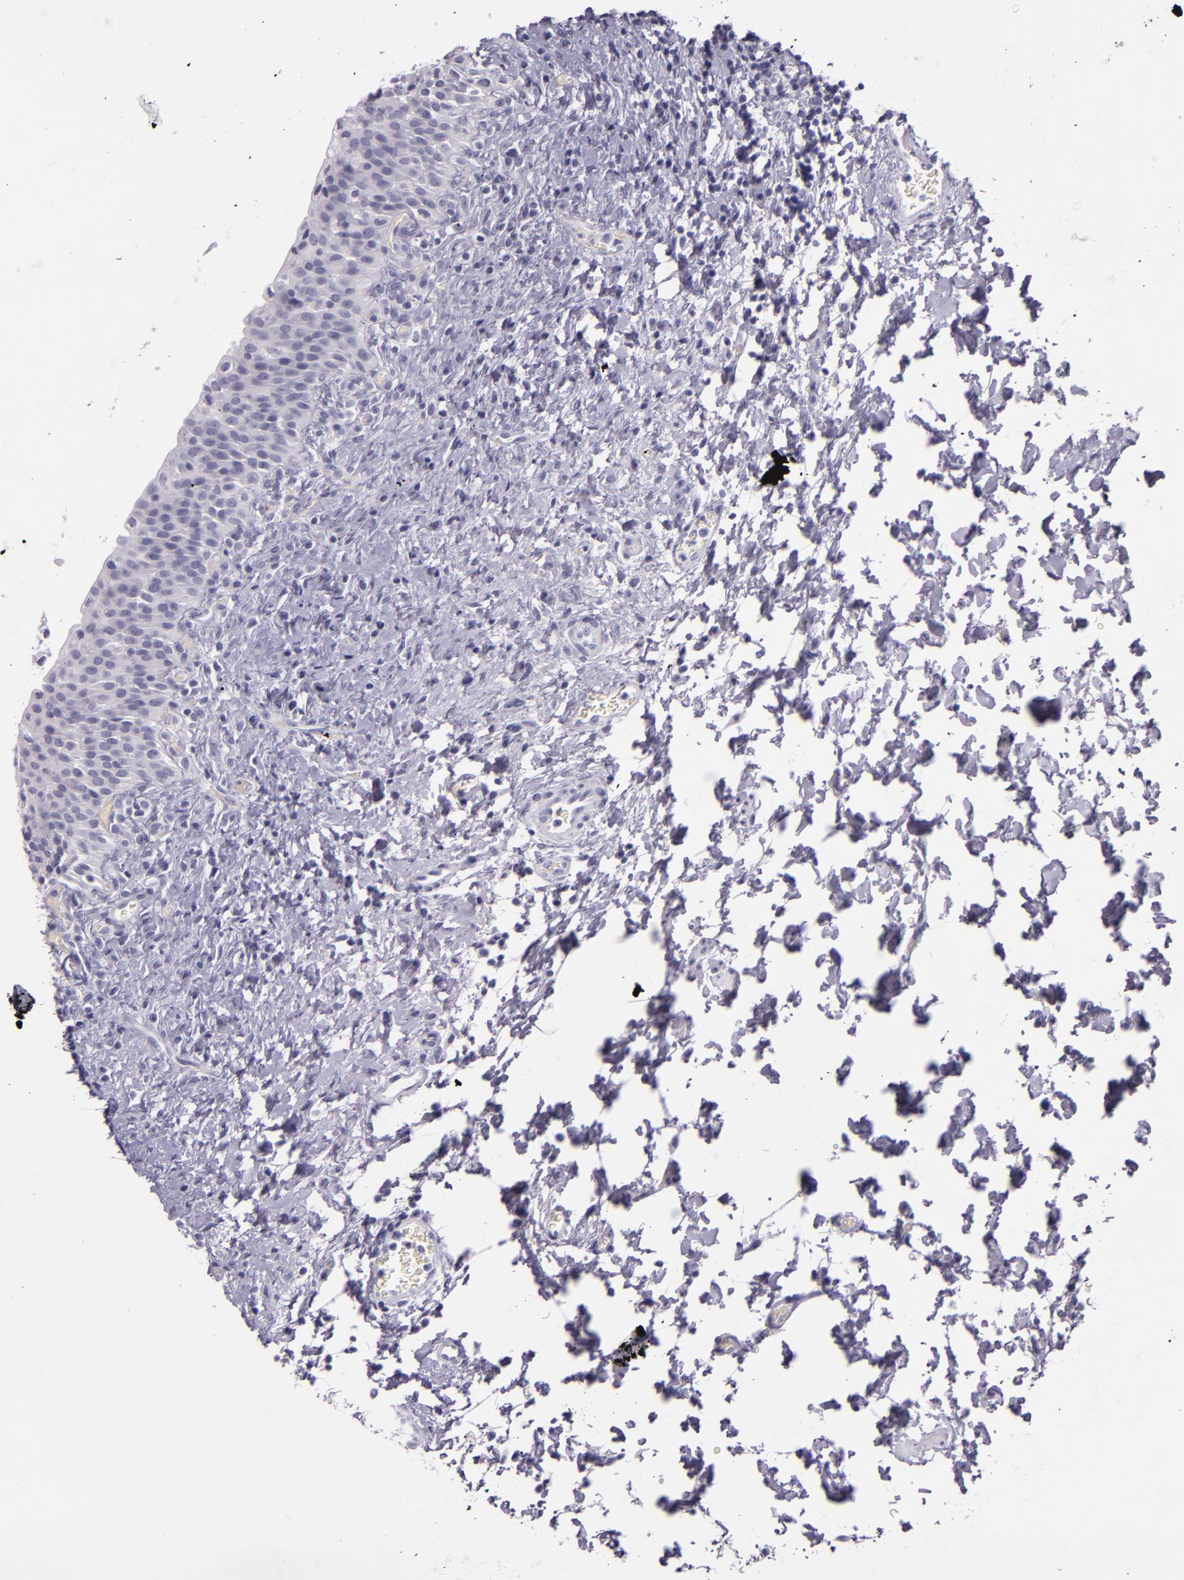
{"staining": {"intensity": "negative", "quantity": "none", "location": "none"}, "tissue": "urinary bladder", "cell_type": "Urothelial cells", "image_type": "normal", "snomed": [{"axis": "morphology", "description": "Normal tissue, NOS"}, {"axis": "topography", "description": "Urinary bladder"}], "caption": "Immunohistochemical staining of unremarkable urinary bladder displays no significant expression in urothelial cells. (Stains: DAB immunohistochemistry with hematoxylin counter stain, Microscopy: brightfield microscopy at high magnification).", "gene": "INA", "patient": {"sex": "male", "age": 51}}